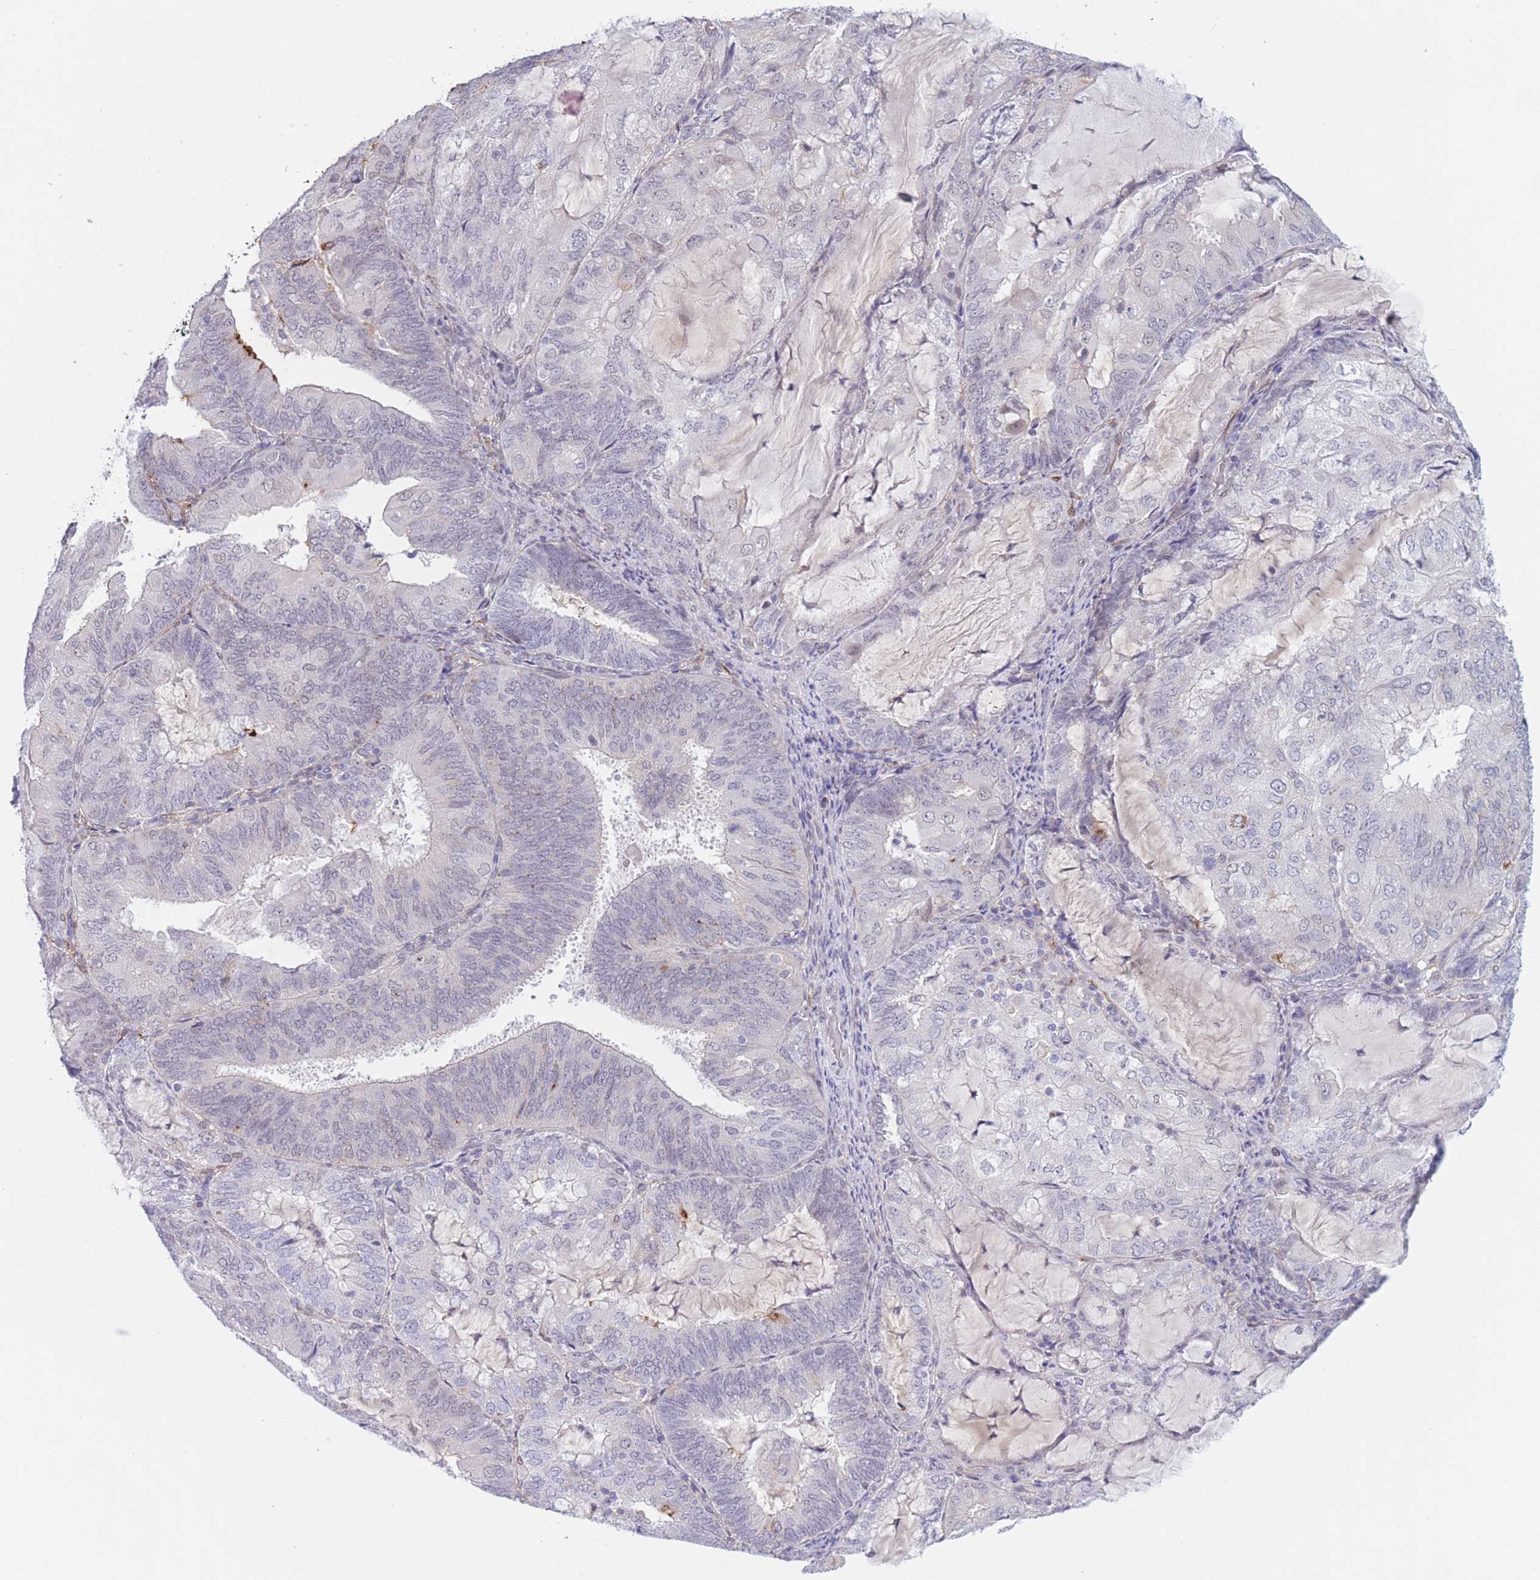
{"staining": {"intensity": "negative", "quantity": "none", "location": "none"}, "tissue": "endometrial cancer", "cell_type": "Tumor cells", "image_type": "cancer", "snomed": [{"axis": "morphology", "description": "Adenocarcinoma, NOS"}, {"axis": "topography", "description": "Endometrium"}], "caption": "Tumor cells are negative for brown protein staining in endometrial adenocarcinoma.", "gene": "PODXL", "patient": {"sex": "female", "age": 81}}